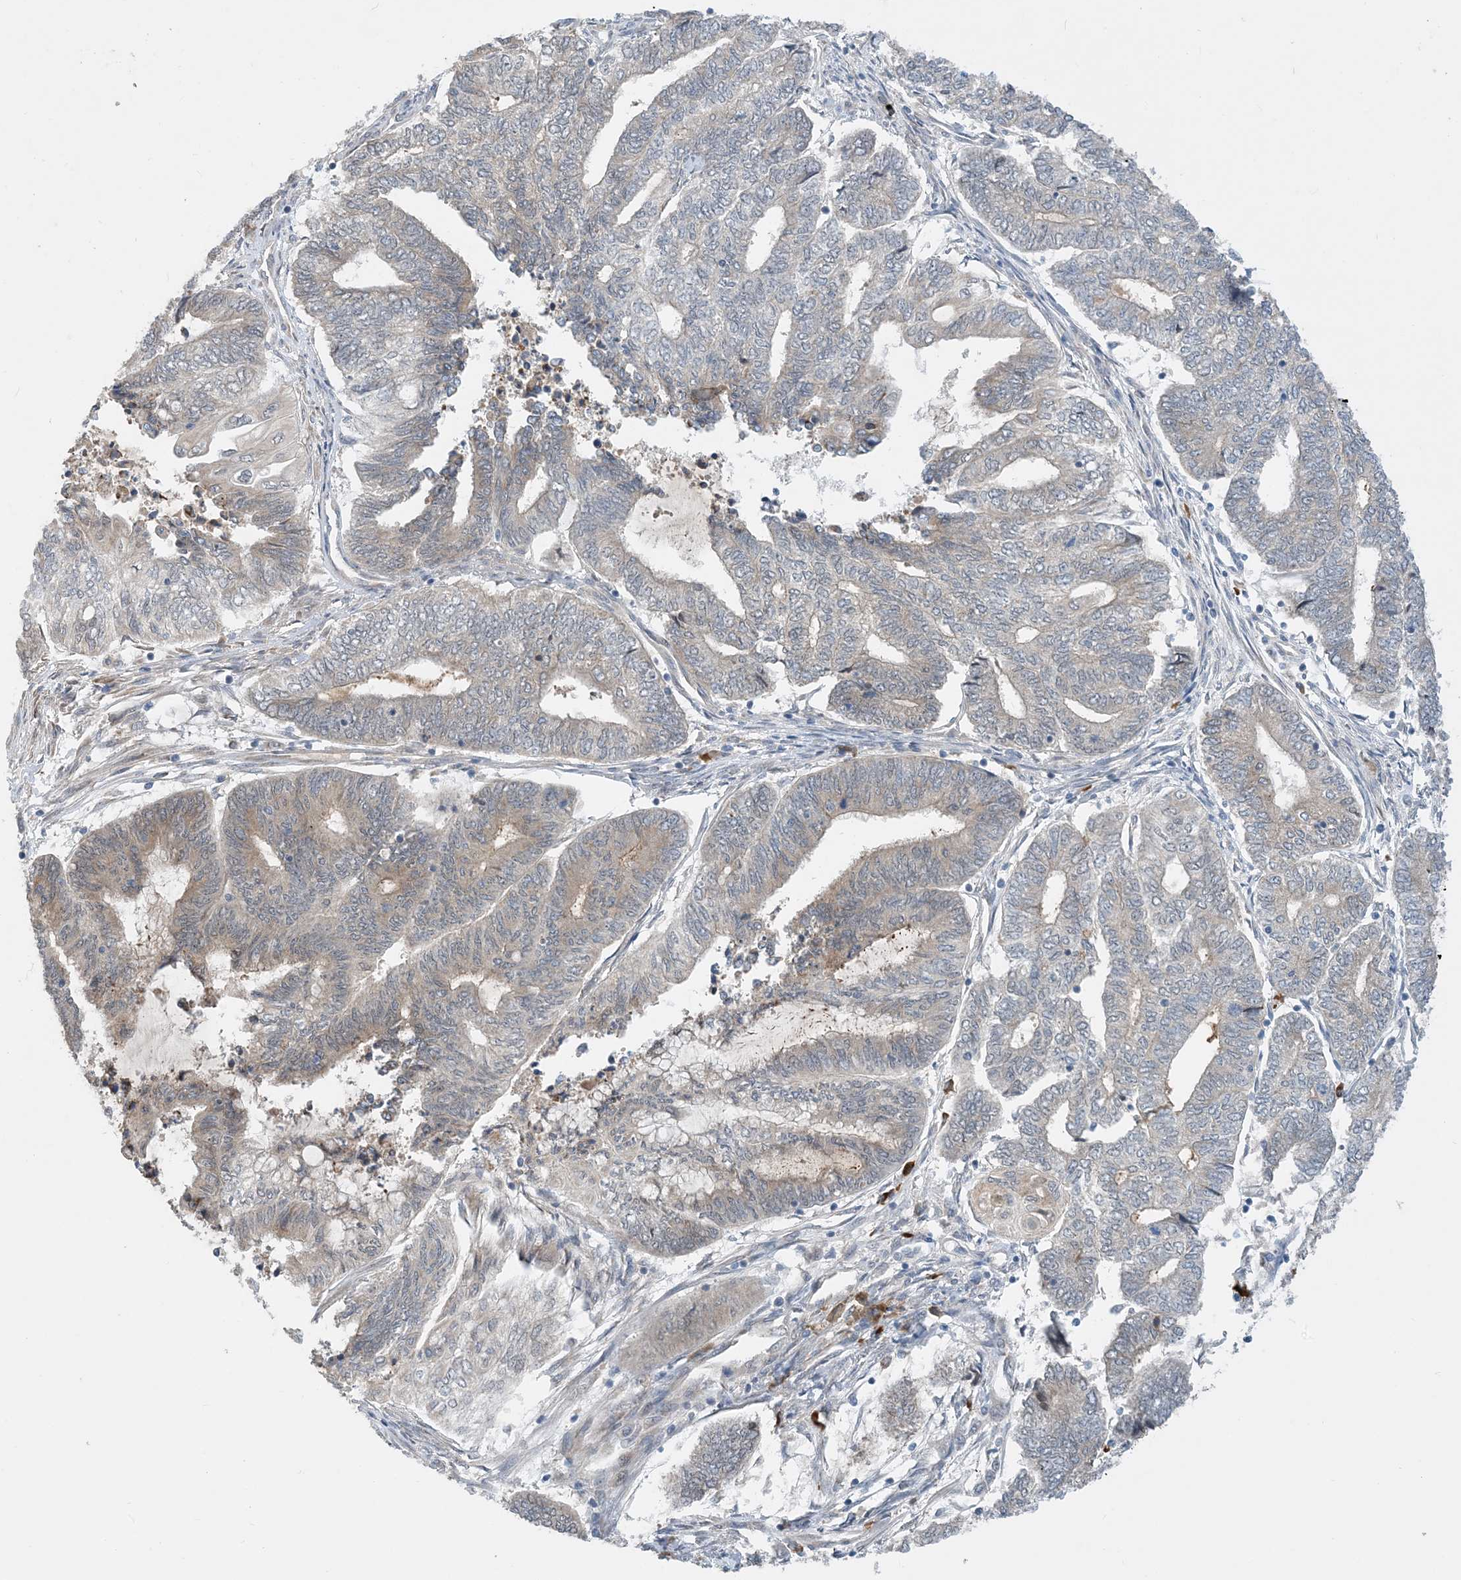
{"staining": {"intensity": "weak", "quantity": "25%-75%", "location": "cytoplasmic/membranous"}, "tissue": "endometrial cancer", "cell_type": "Tumor cells", "image_type": "cancer", "snomed": [{"axis": "morphology", "description": "Adenocarcinoma, NOS"}, {"axis": "topography", "description": "Uterus"}, {"axis": "topography", "description": "Endometrium"}], "caption": "Adenocarcinoma (endometrial) stained with immunohistochemistry shows weak cytoplasmic/membranous expression in about 25%-75% of tumor cells.", "gene": "PHOSPHO2", "patient": {"sex": "female", "age": 70}}